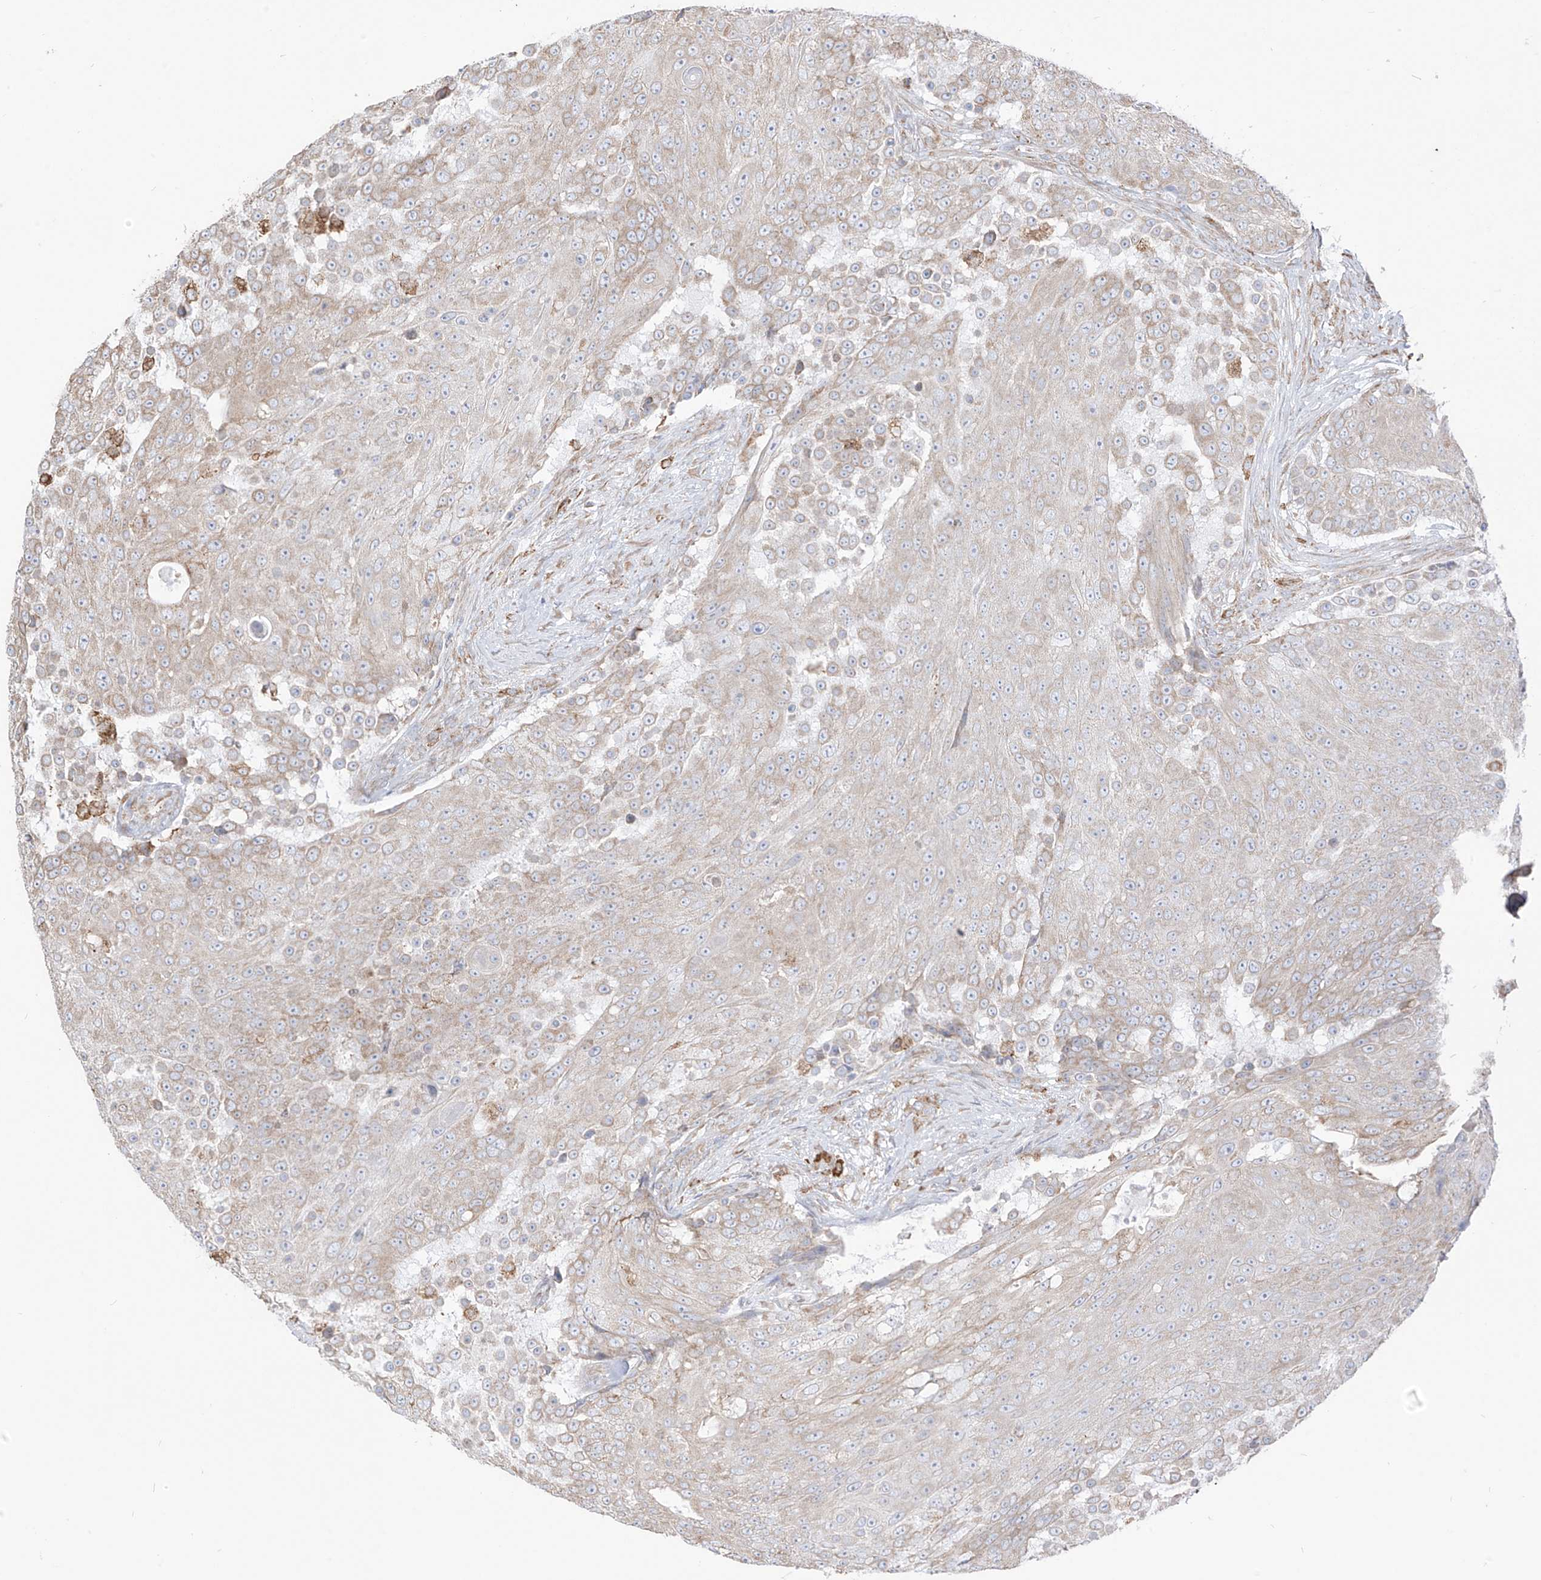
{"staining": {"intensity": "negative", "quantity": "none", "location": "none"}, "tissue": "urothelial cancer", "cell_type": "Tumor cells", "image_type": "cancer", "snomed": [{"axis": "morphology", "description": "Urothelial carcinoma, High grade"}, {"axis": "topography", "description": "Urinary bladder"}], "caption": "High magnification brightfield microscopy of urothelial cancer stained with DAB (3,3'-diaminobenzidine) (brown) and counterstained with hematoxylin (blue): tumor cells show no significant positivity.", "gene": "PDIA6", "patient": {"sex": "female", "age": 63}}